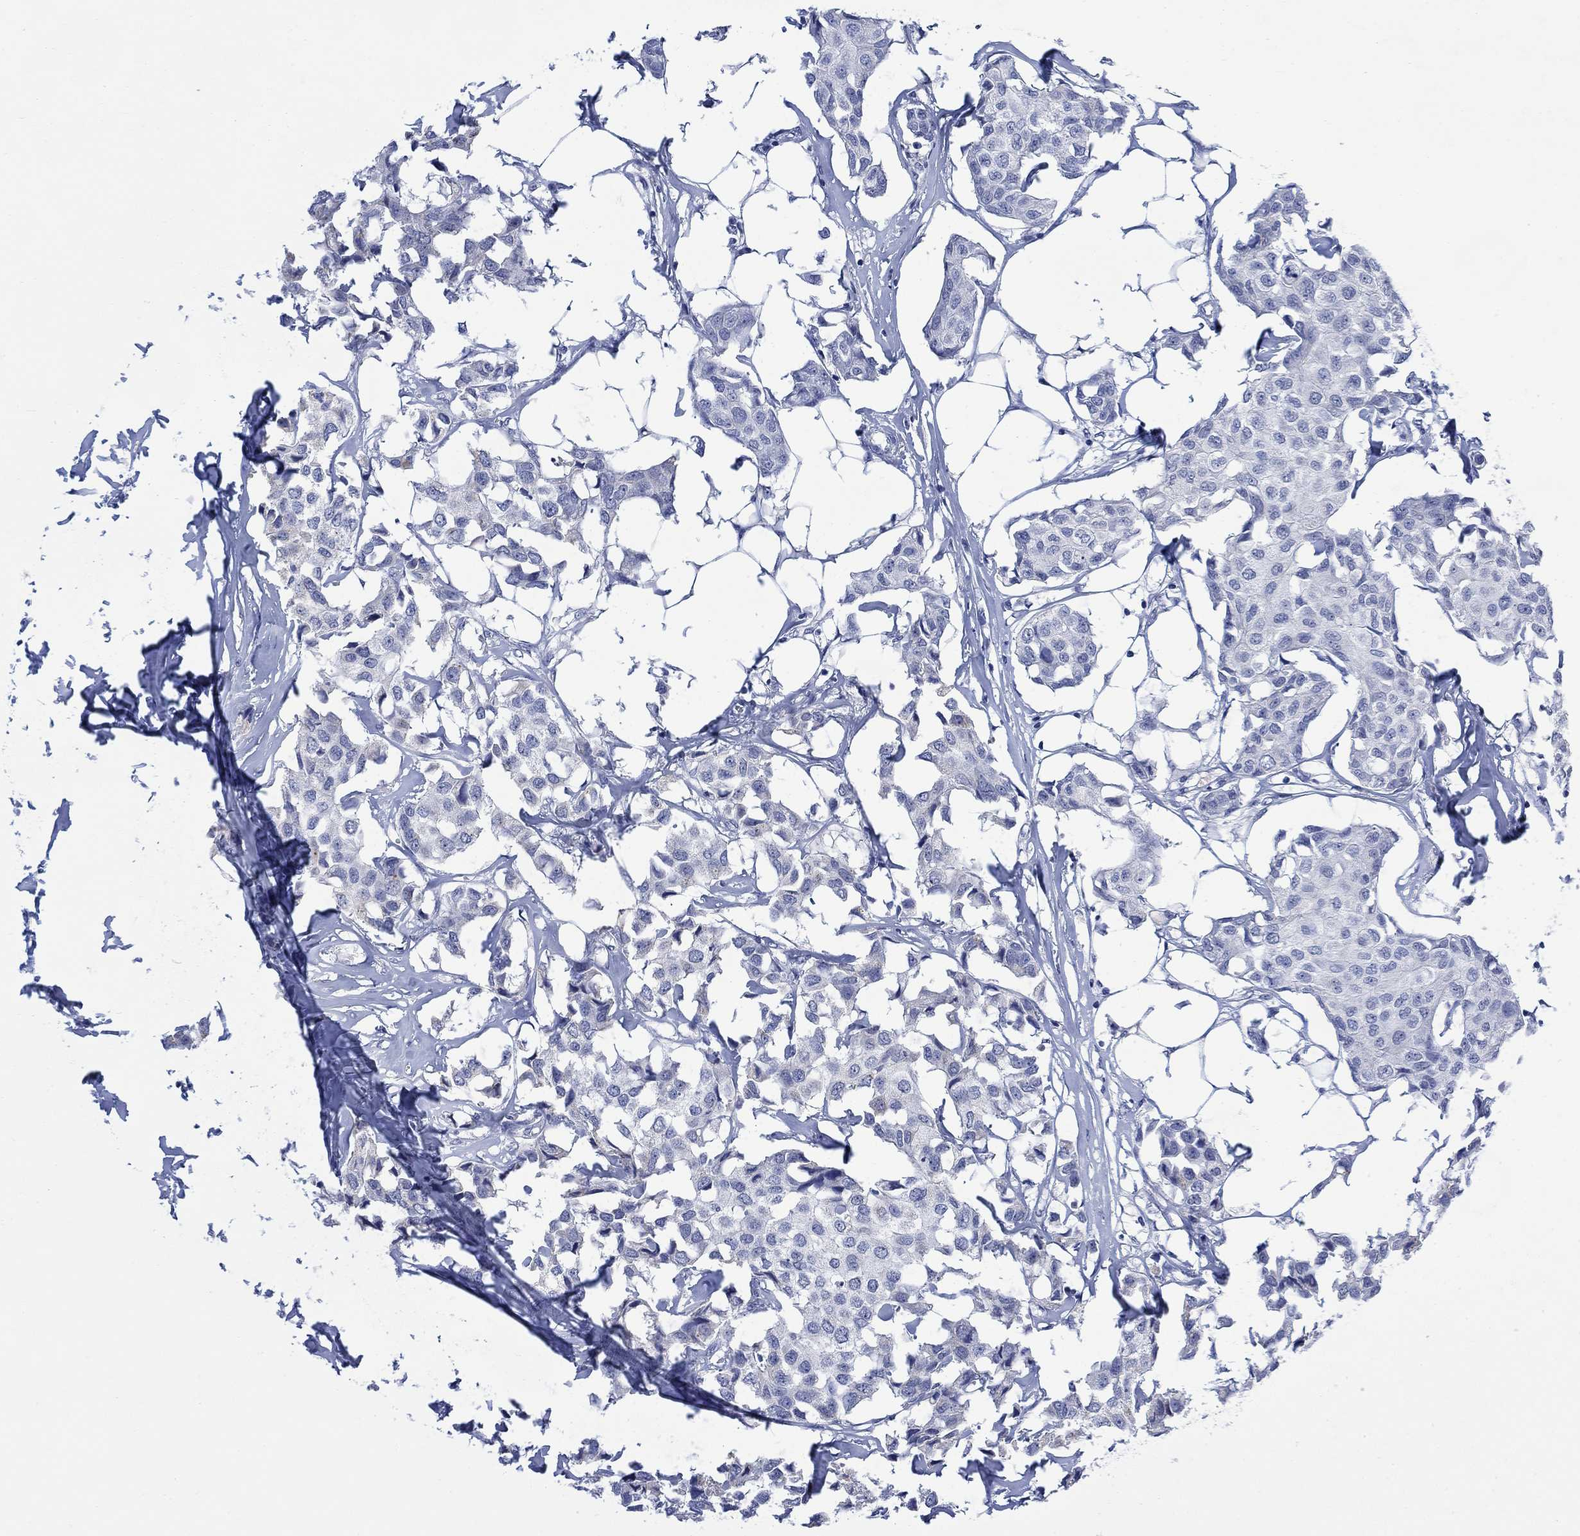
{"staining": {"intensity": "negative", "quantity": "none", "location": "none"}, "tissue": "breast cancer", "cell_type": "Tumor cells", "image_type": "cancer", "snomed": [{"axis": "morphology", "description": "Duct carcinoma"}, {"axis": "topography", "description": "Breast"}], "caption": "Human invasive ductal carcinoma (breast) stained for a protein using IHC exhibits no positivity in tumor cells.", "gene": "FBP2", "patient": {"sex": "female", "age": 80}}